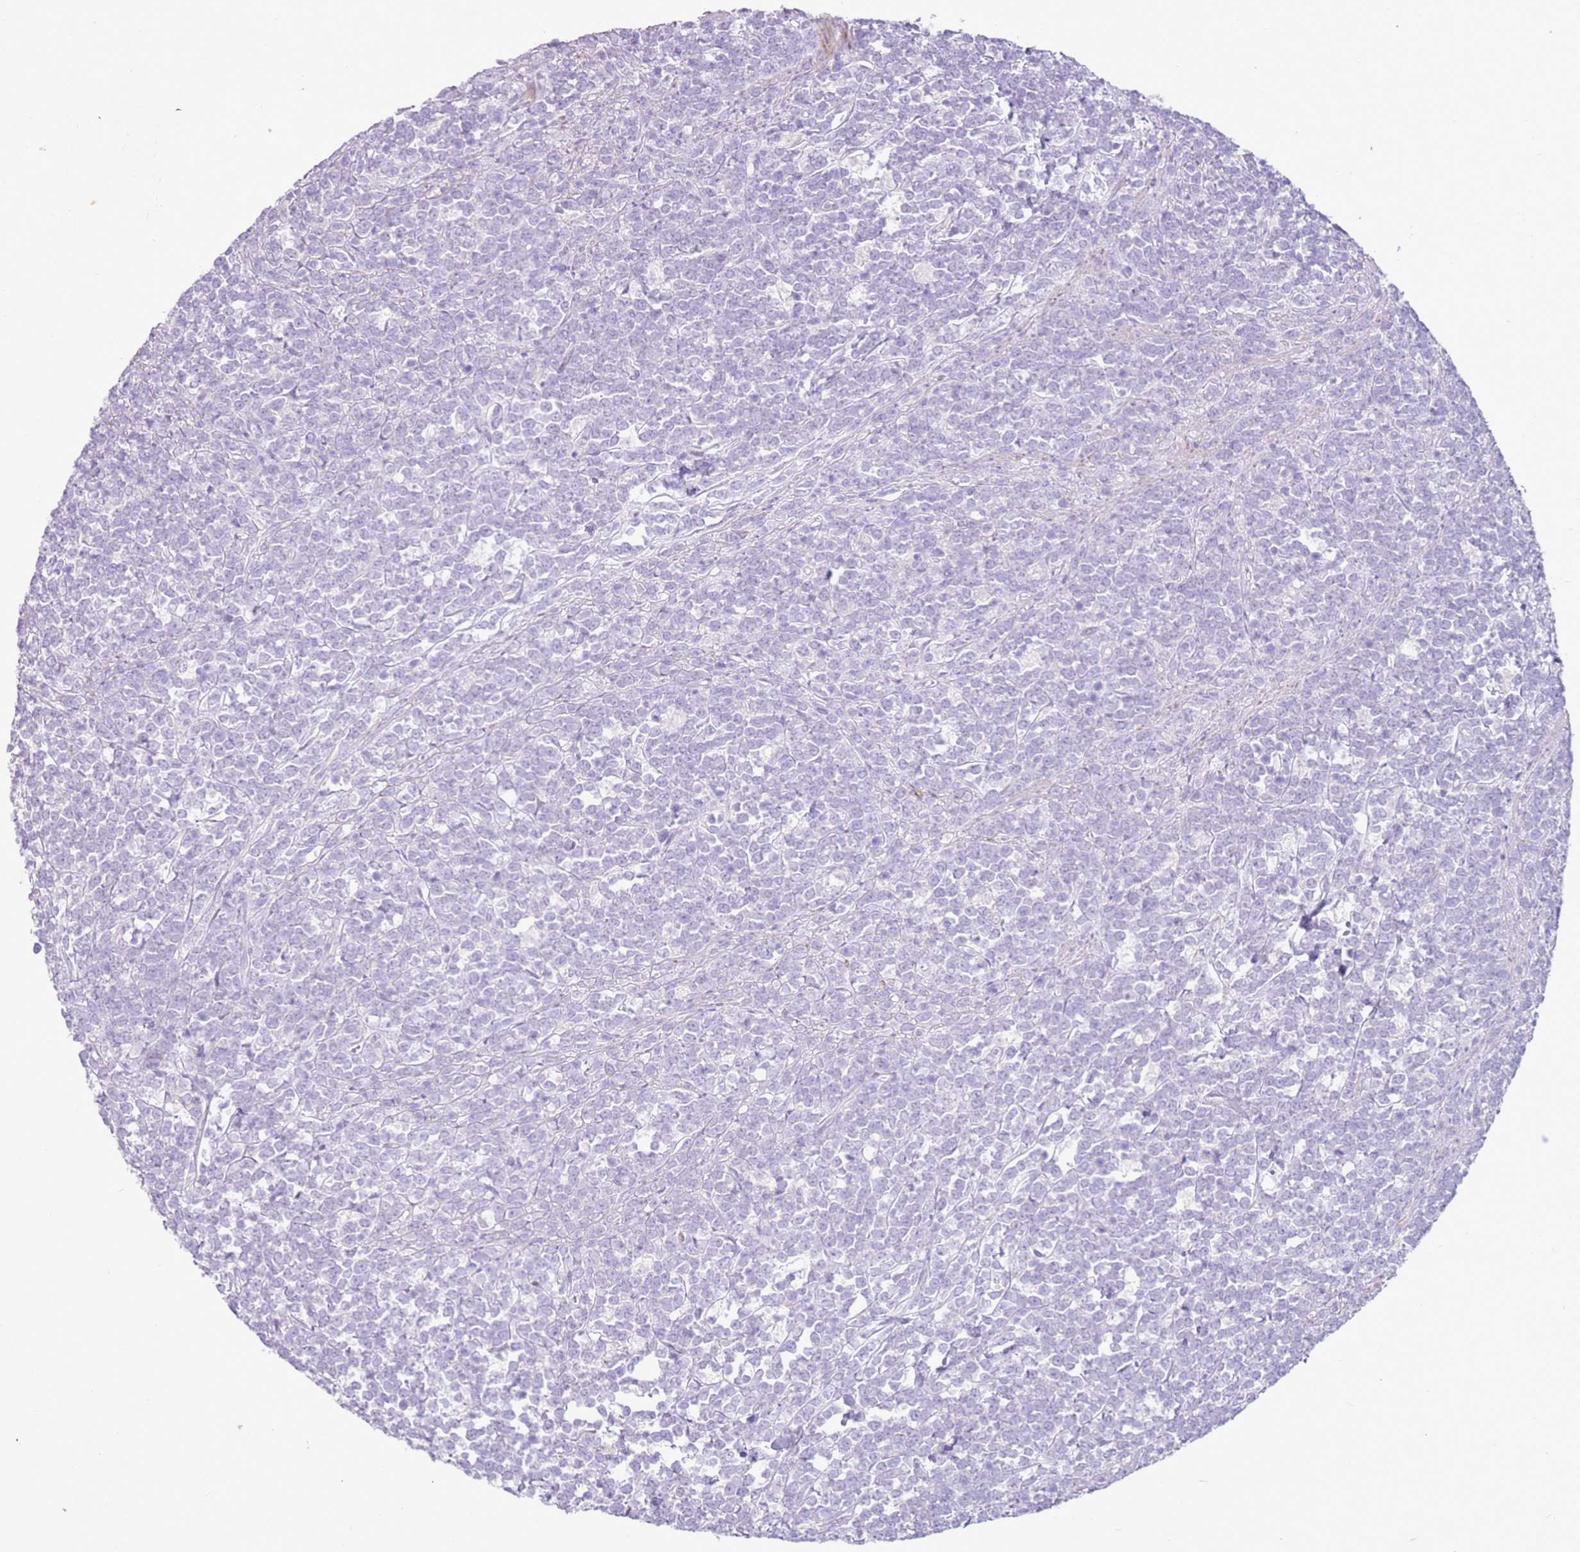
{"staining": {"intensity": "negative", "quantity": "none", "location": "none"}, "tissue": "lymphoma", "cell_type": "Tumor cells", "image_type": "cancer", "snomed": [{"axis": "morphology", "description": "Malignant lymphoma, non-Hodgkin's type, High grade"}, {"axis": "topography", "description": "Small intestine"}, {"axis": "topography", "description": "Colon"}], "caption": "An IHC micrograph of malignant lymphoma, non-Hodgkin's type (high-grade) is shown. There is no staining in tumor cells of malignant lymphoma, non-Hodgkin's type (high-grade).", "gene": "ZNF239", "patient": {"sex": "male", "age": 8}}